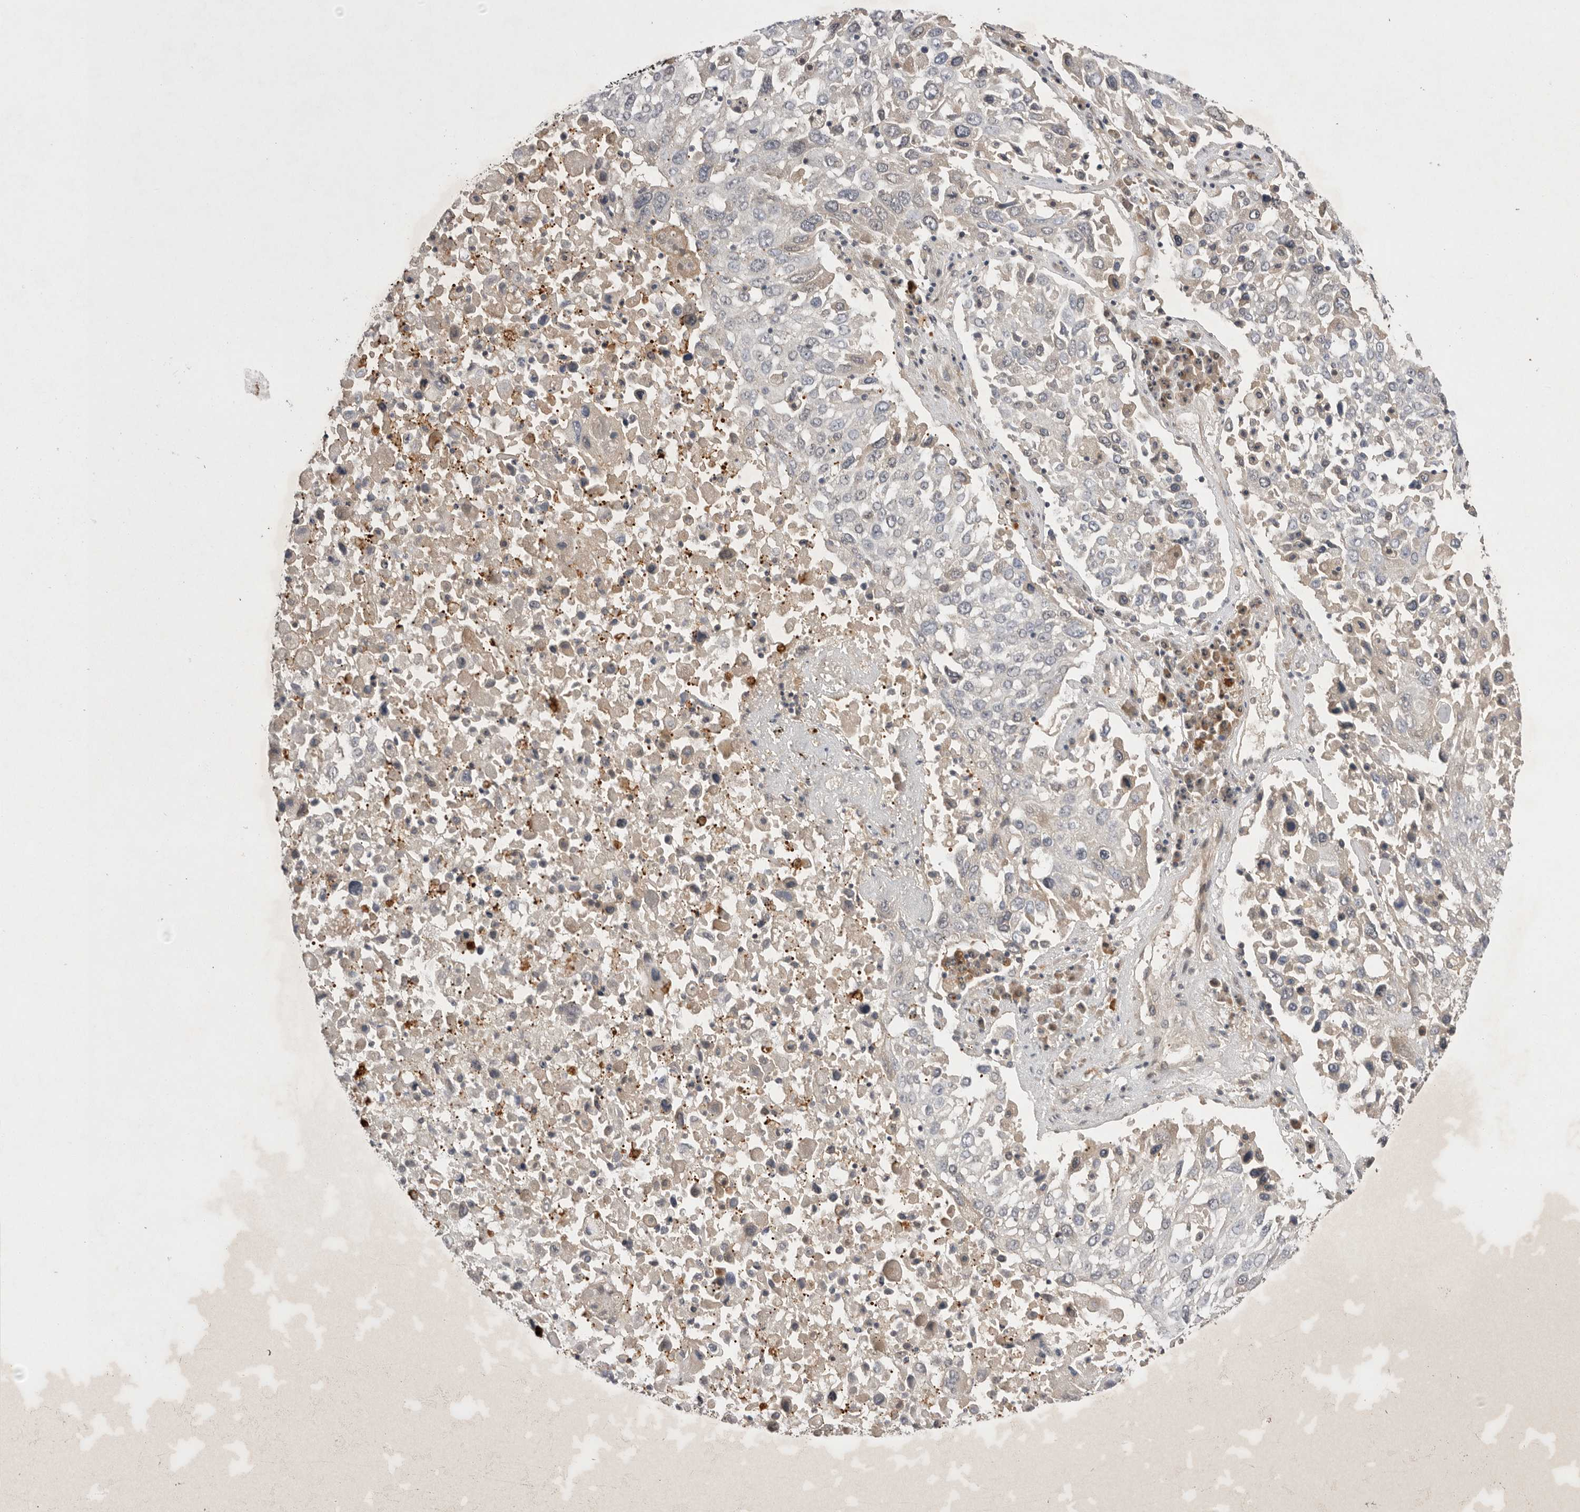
{"staining": {"intensity": "negative", "quantity": "none", "location": "none"}, "tissue": "lung cancer", "cell_type": "Tumor cells", "image_type": "cancer", "snomed": [{"axis": "morphology", "description": "Squamous cell carcinoma, NOS"}, {"axis": "topography", "description": "Lung"}], "caption": "This micrograph is of lung squamous cell carcinoma stained with IHC to label a protein in brown with the nuclei are counter-stained blue. There is no staining in tumor cells.", "gene": "NRCAM", "patient": {"sex": "male", "age": 65}}